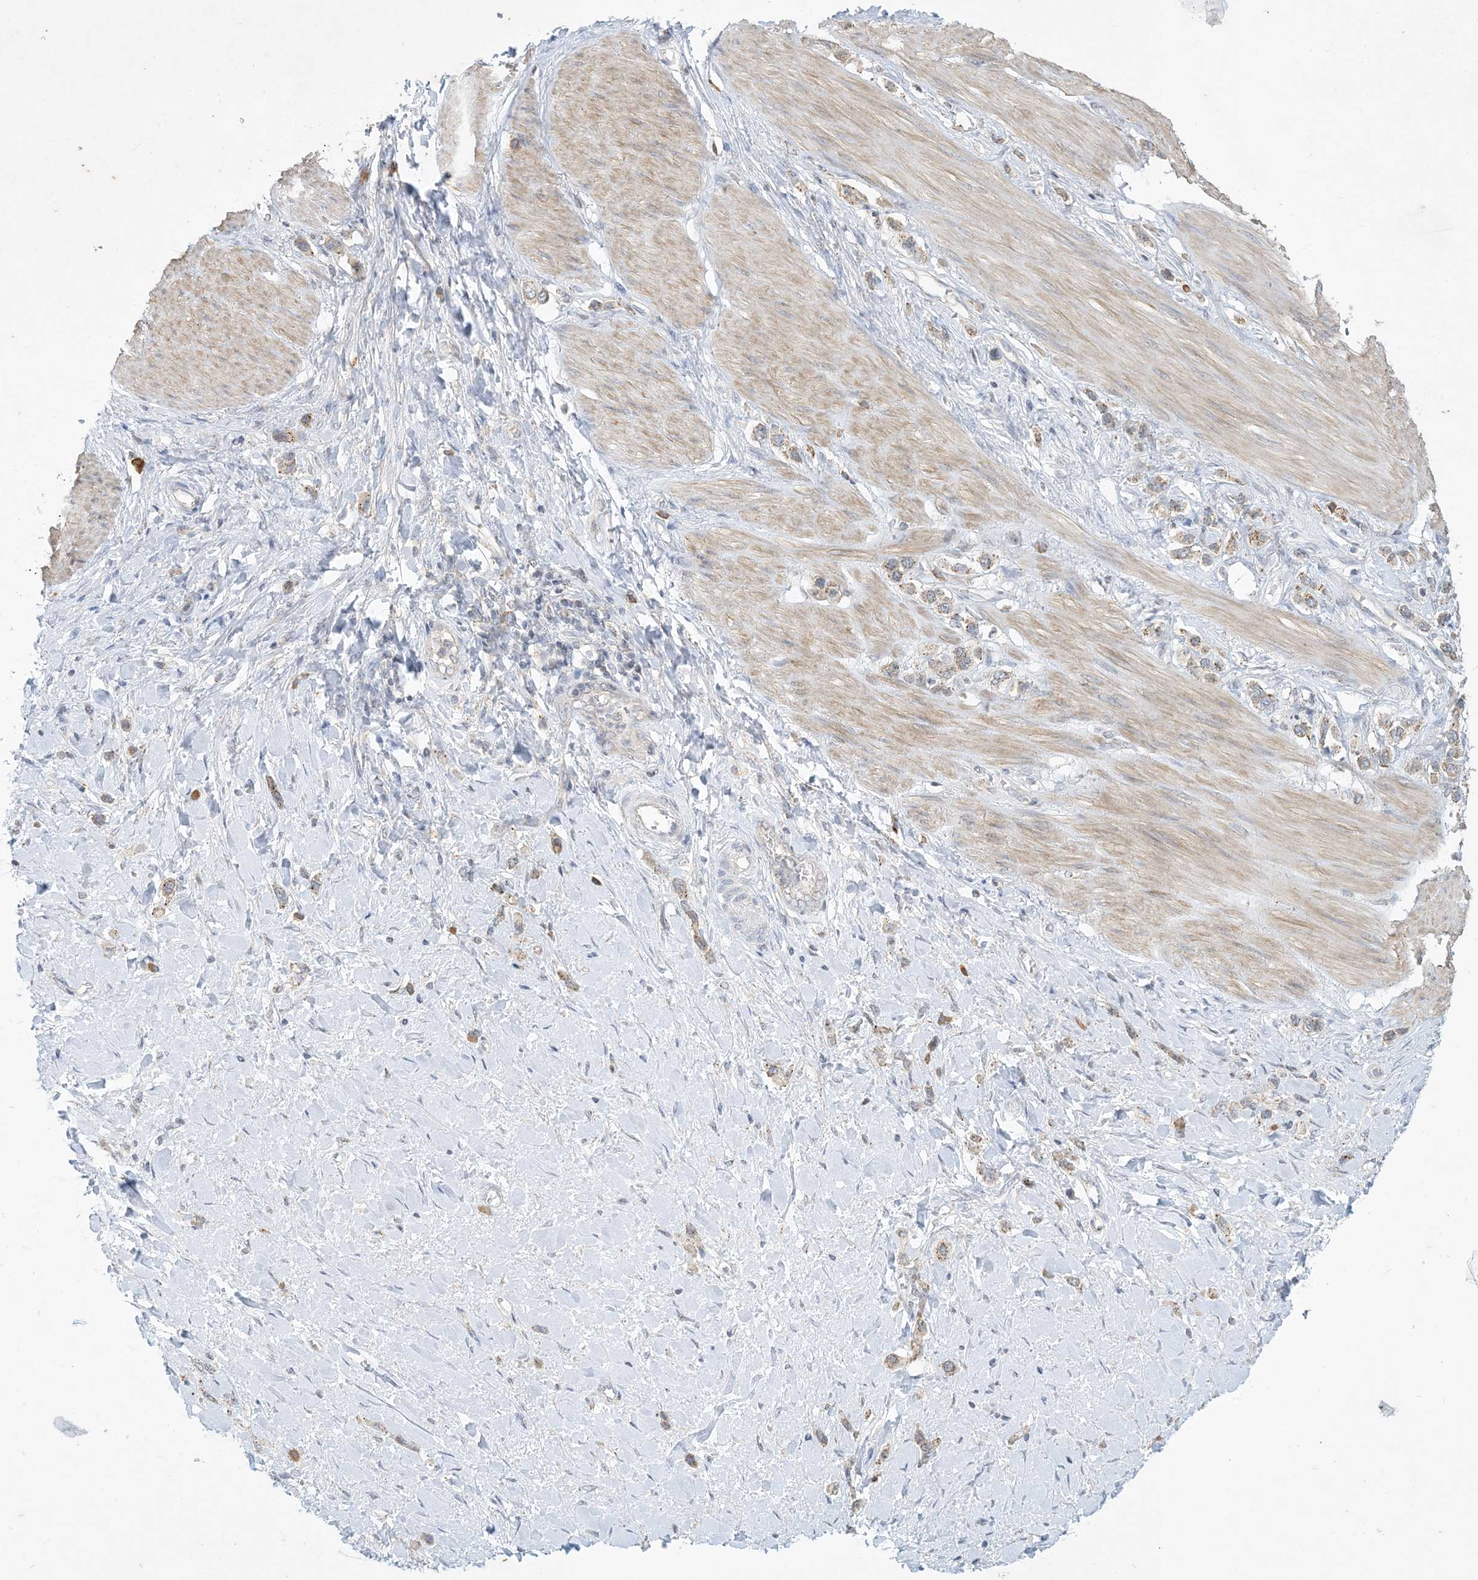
{"staining": {"intensity": "weak", "quantity": ">75%", "location": "cytoplasmic/membranous"}, "tissue": "stomach cancer", "cell_type": "Tumor cells", "image_type": "cancer", "snomed": [{"axis": "morphology", "description": "Adenocarcinoma, NOS"}, {"axis": "topography", "description": "Stomach"}], "caption": "Stomach cancer (adenocarcinoma) tissue shows weak cytoplasmic/membranous expression in about >75% of tumor cells, visualized by immunohistochemistry.", "gene": "CCDC14", "patient": {"sex": "female", "age": 65}}